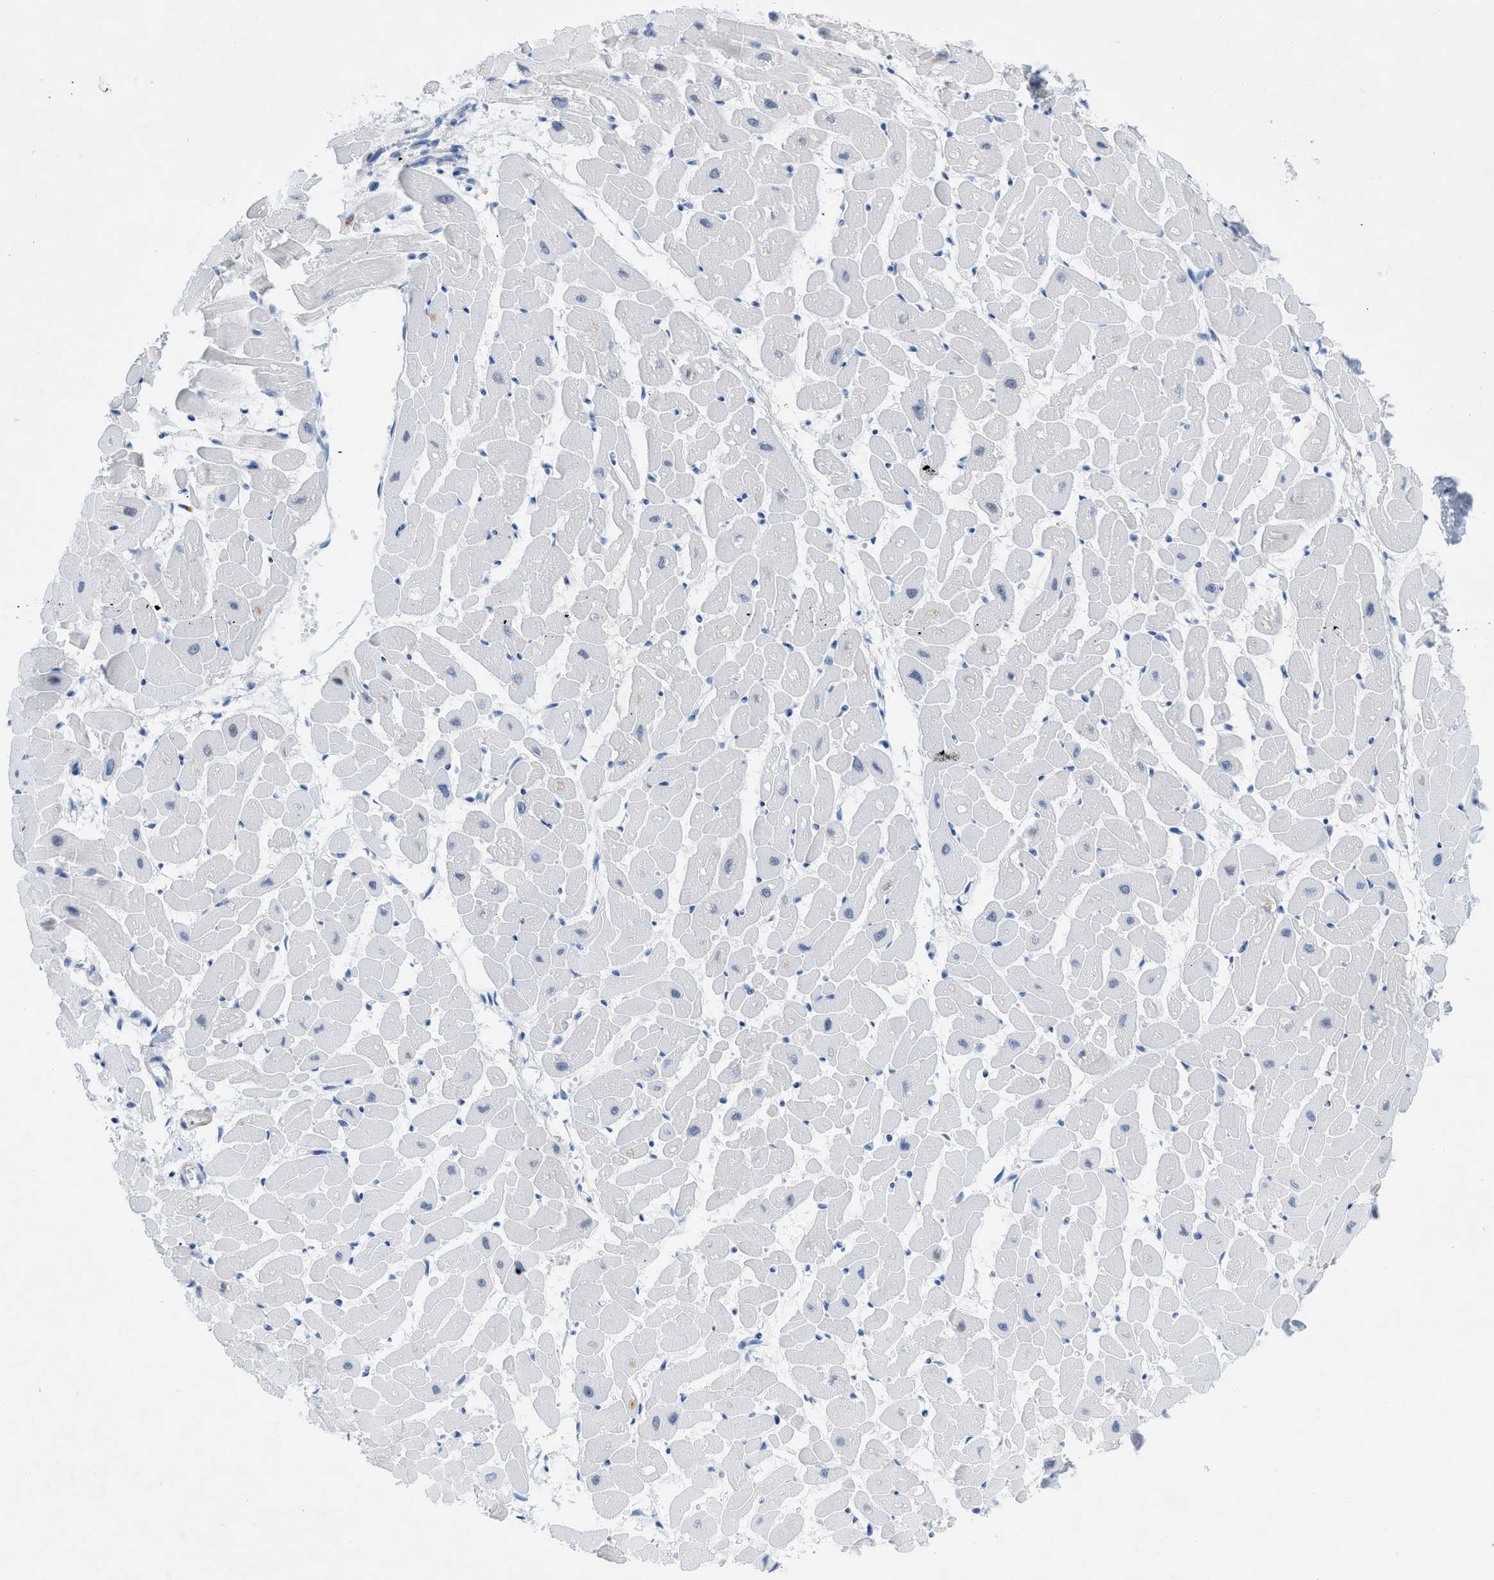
{"staining": {"intensity": "negative", "quantity": "none", "location": "none"}, "tissue": "heart muscle", "cell_type": "Cardiomyocytes", "image_type": "normal", "snomed": [{"axis": "morphology", "description": "Normal tissue, NOS"}, {"axis": "topography", "description": "Heart"}], "caption": "IHC of benign heart muscle demonstrates no positivity in cardiomyocytes.", "gene": "HLTF", "patient": {"sex": "female", "age": 19}}